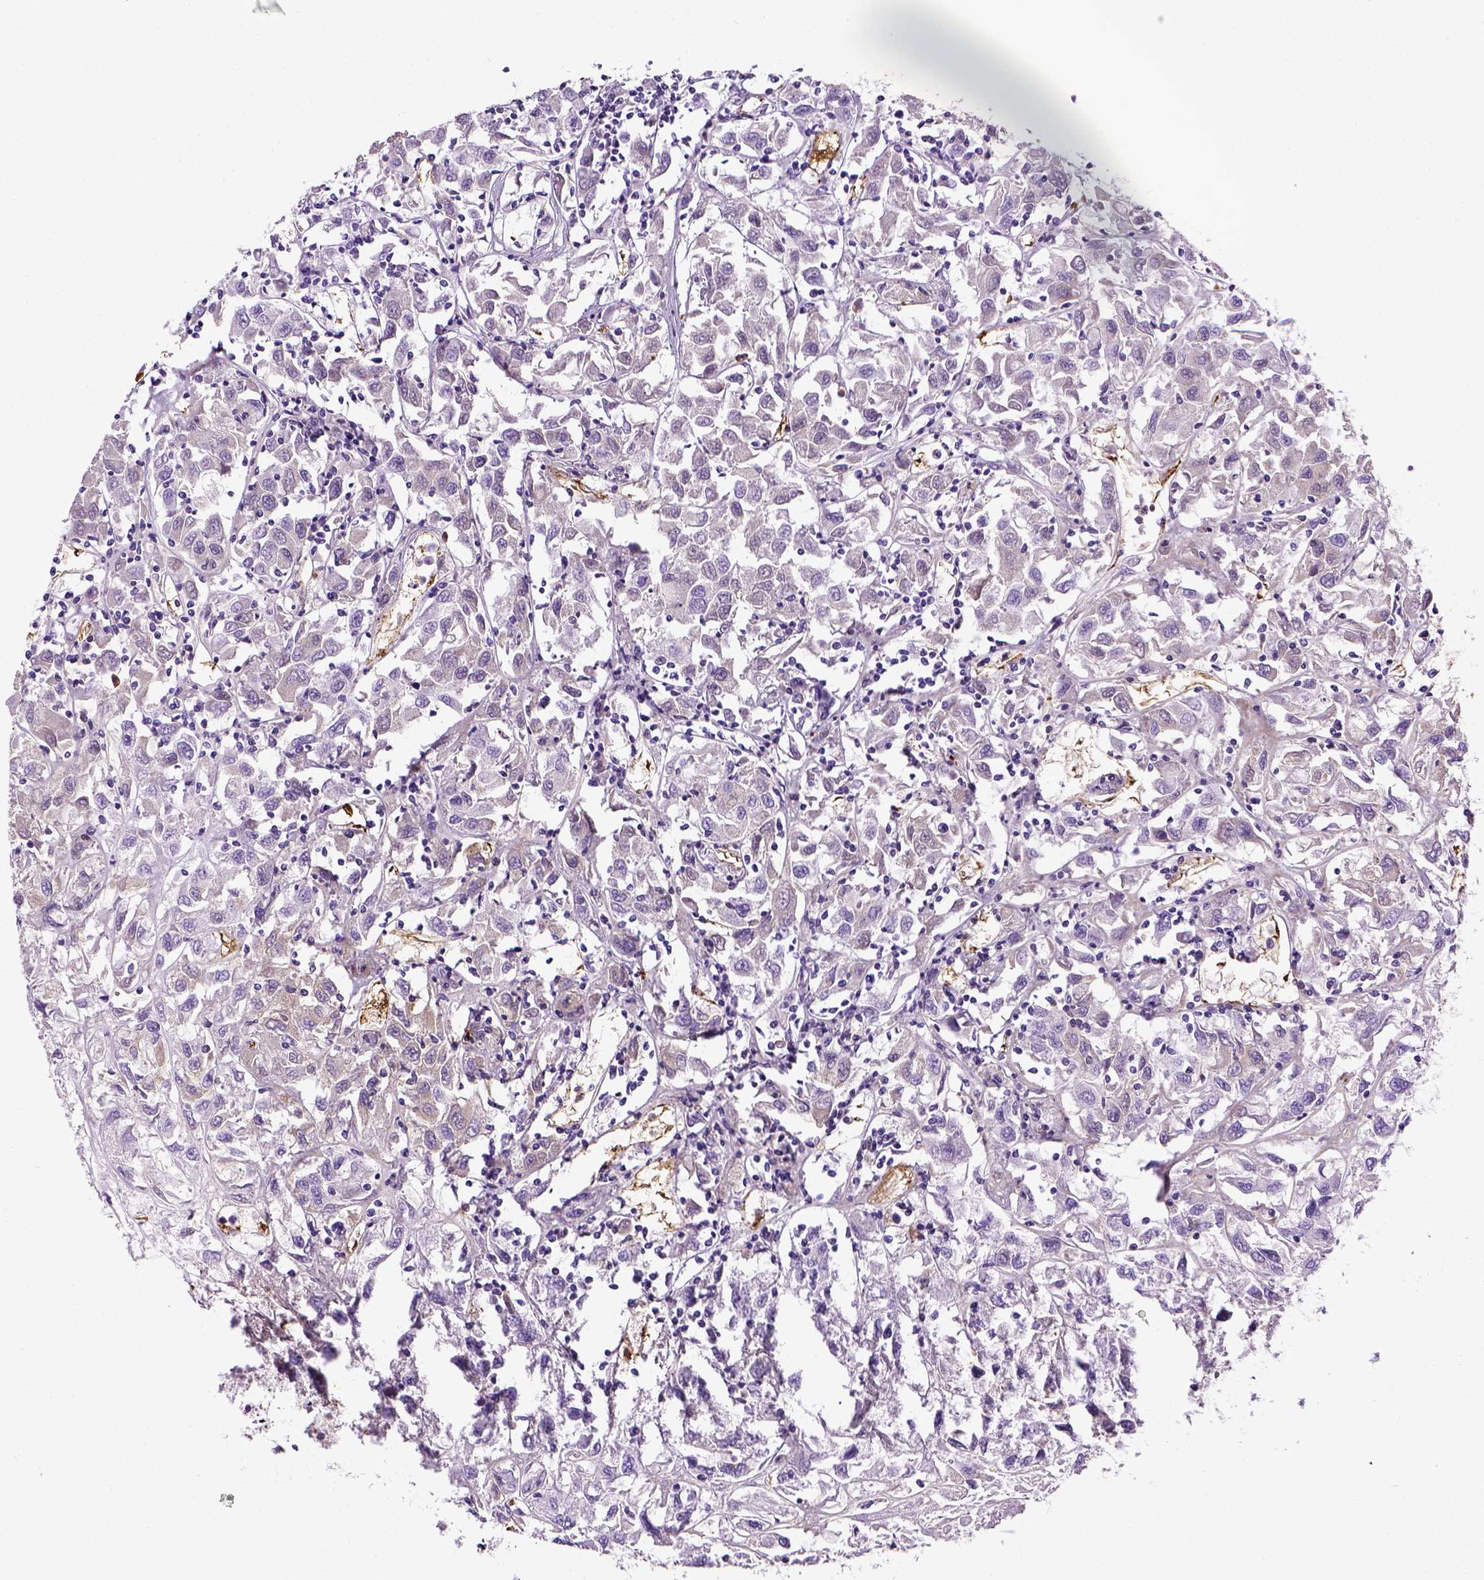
{"staining": {"intensity": "negative", "quantity": "none", "location": "none"}, "tissue": "renal cancer", "cell_type": "Tumor cells", "image_type": "cancer", "snomed": [{"axis": "morphology", "description": "Adenocarcinoma, NOS"}, {"axis": "topography", "description": "Kidney"}], "caption": "Adenocarcinoma (renal) was stained to show a protein in brown. There is no significant staining in tumor cells.", "gene": "VWF", "patient": {"sex": "female", "age": 76}}